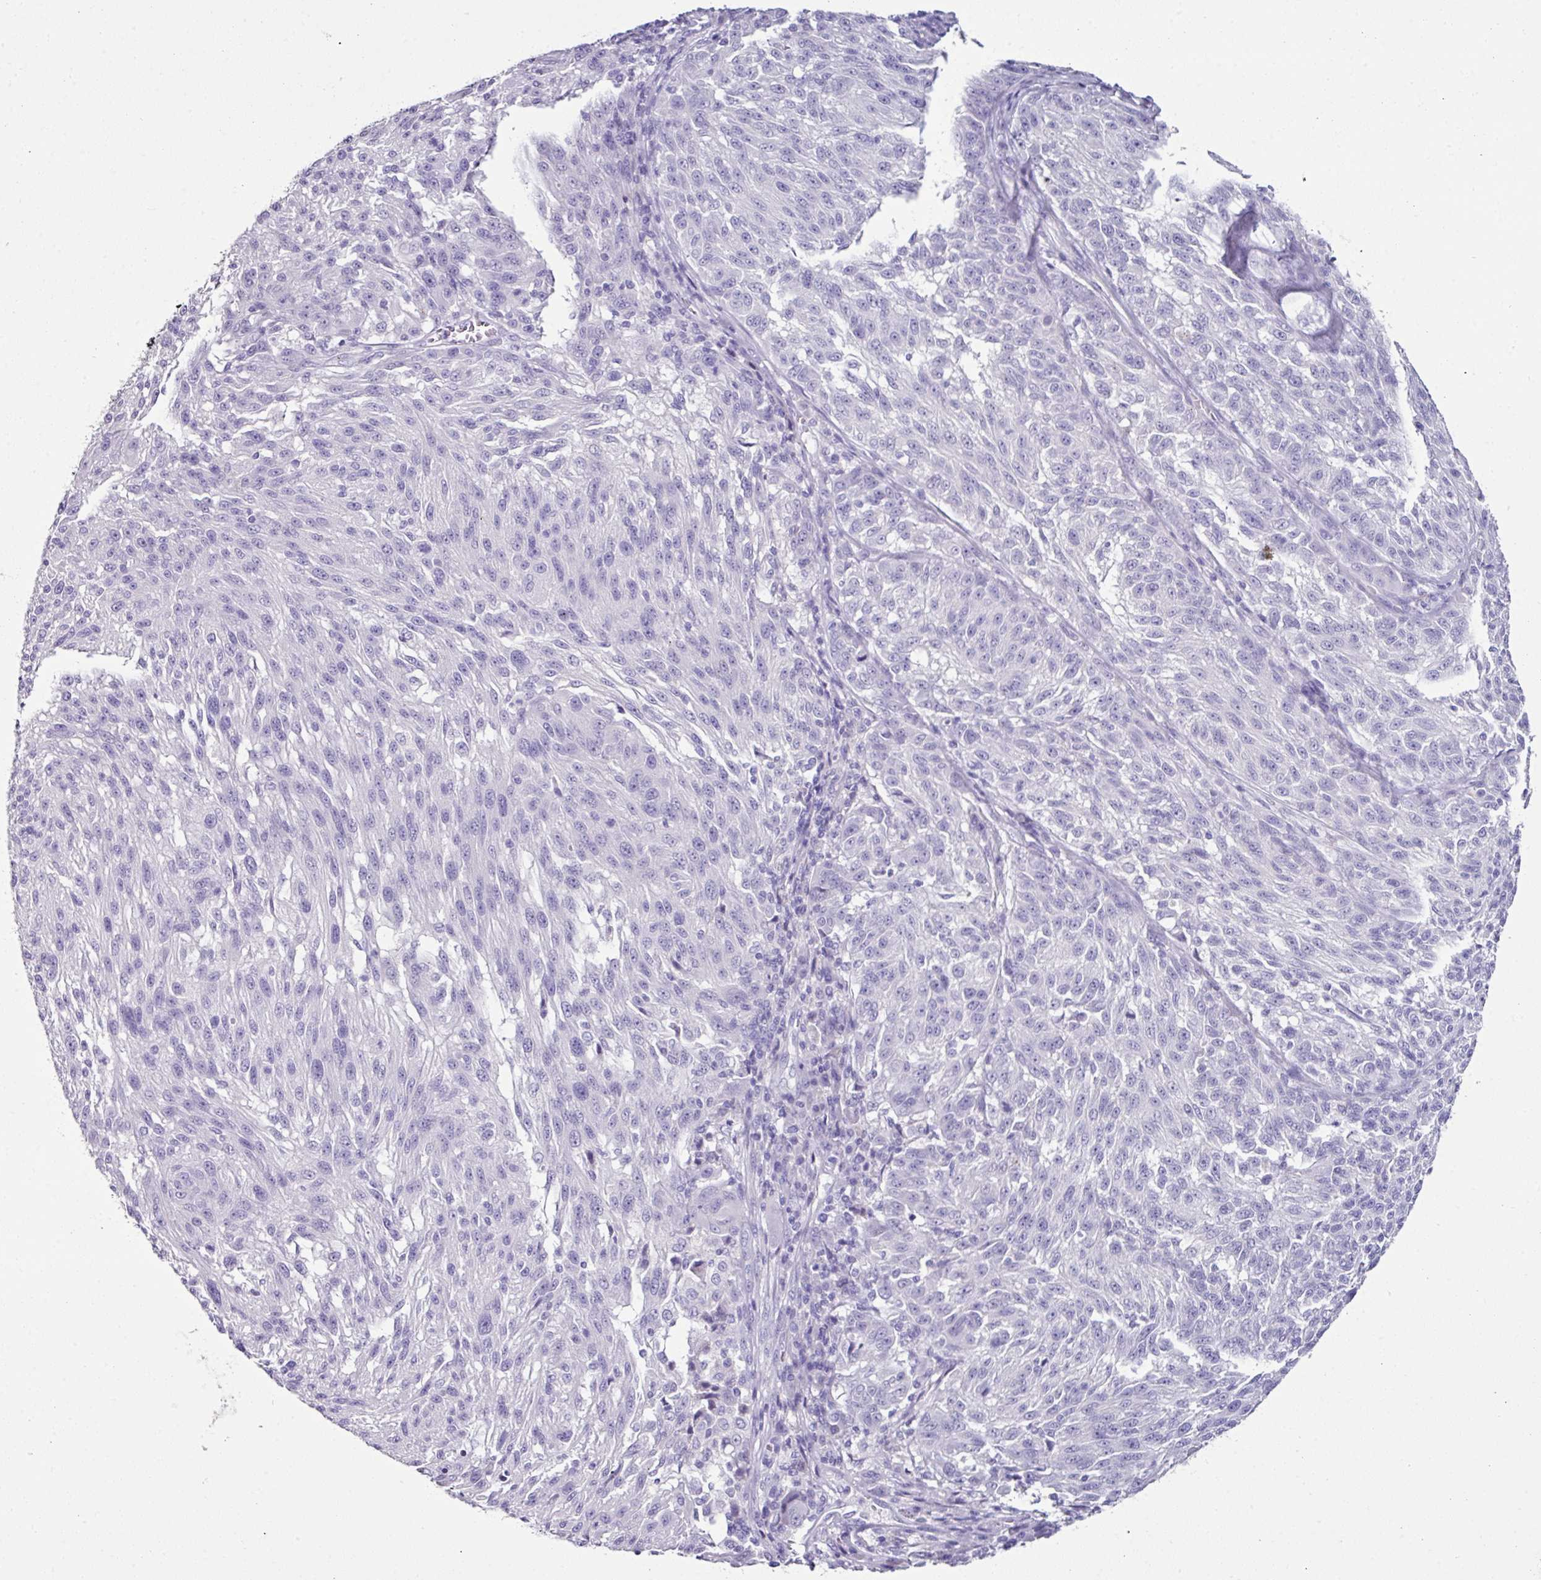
{"staining": {"intensity": "negative", "quantity": "none", "location": "none"}, "tissue": "melanoma", "cell_type": "Tumor cells", "image_type": "cancer", "snomed": [{"axis": "morphology", "description": "Malignant melanoma, NOS"}, {"axis": "topography", "description": "Skin"}], "caption": "Tumor cells show no significant protein positivity in melanoma. (Stains: DAB IHC with hematoxylin counter stain, Microscopy: brightfield microscopy at high magnification).", "gene": "GLP2R", "patient": {"sex": "male", "age": 53}}